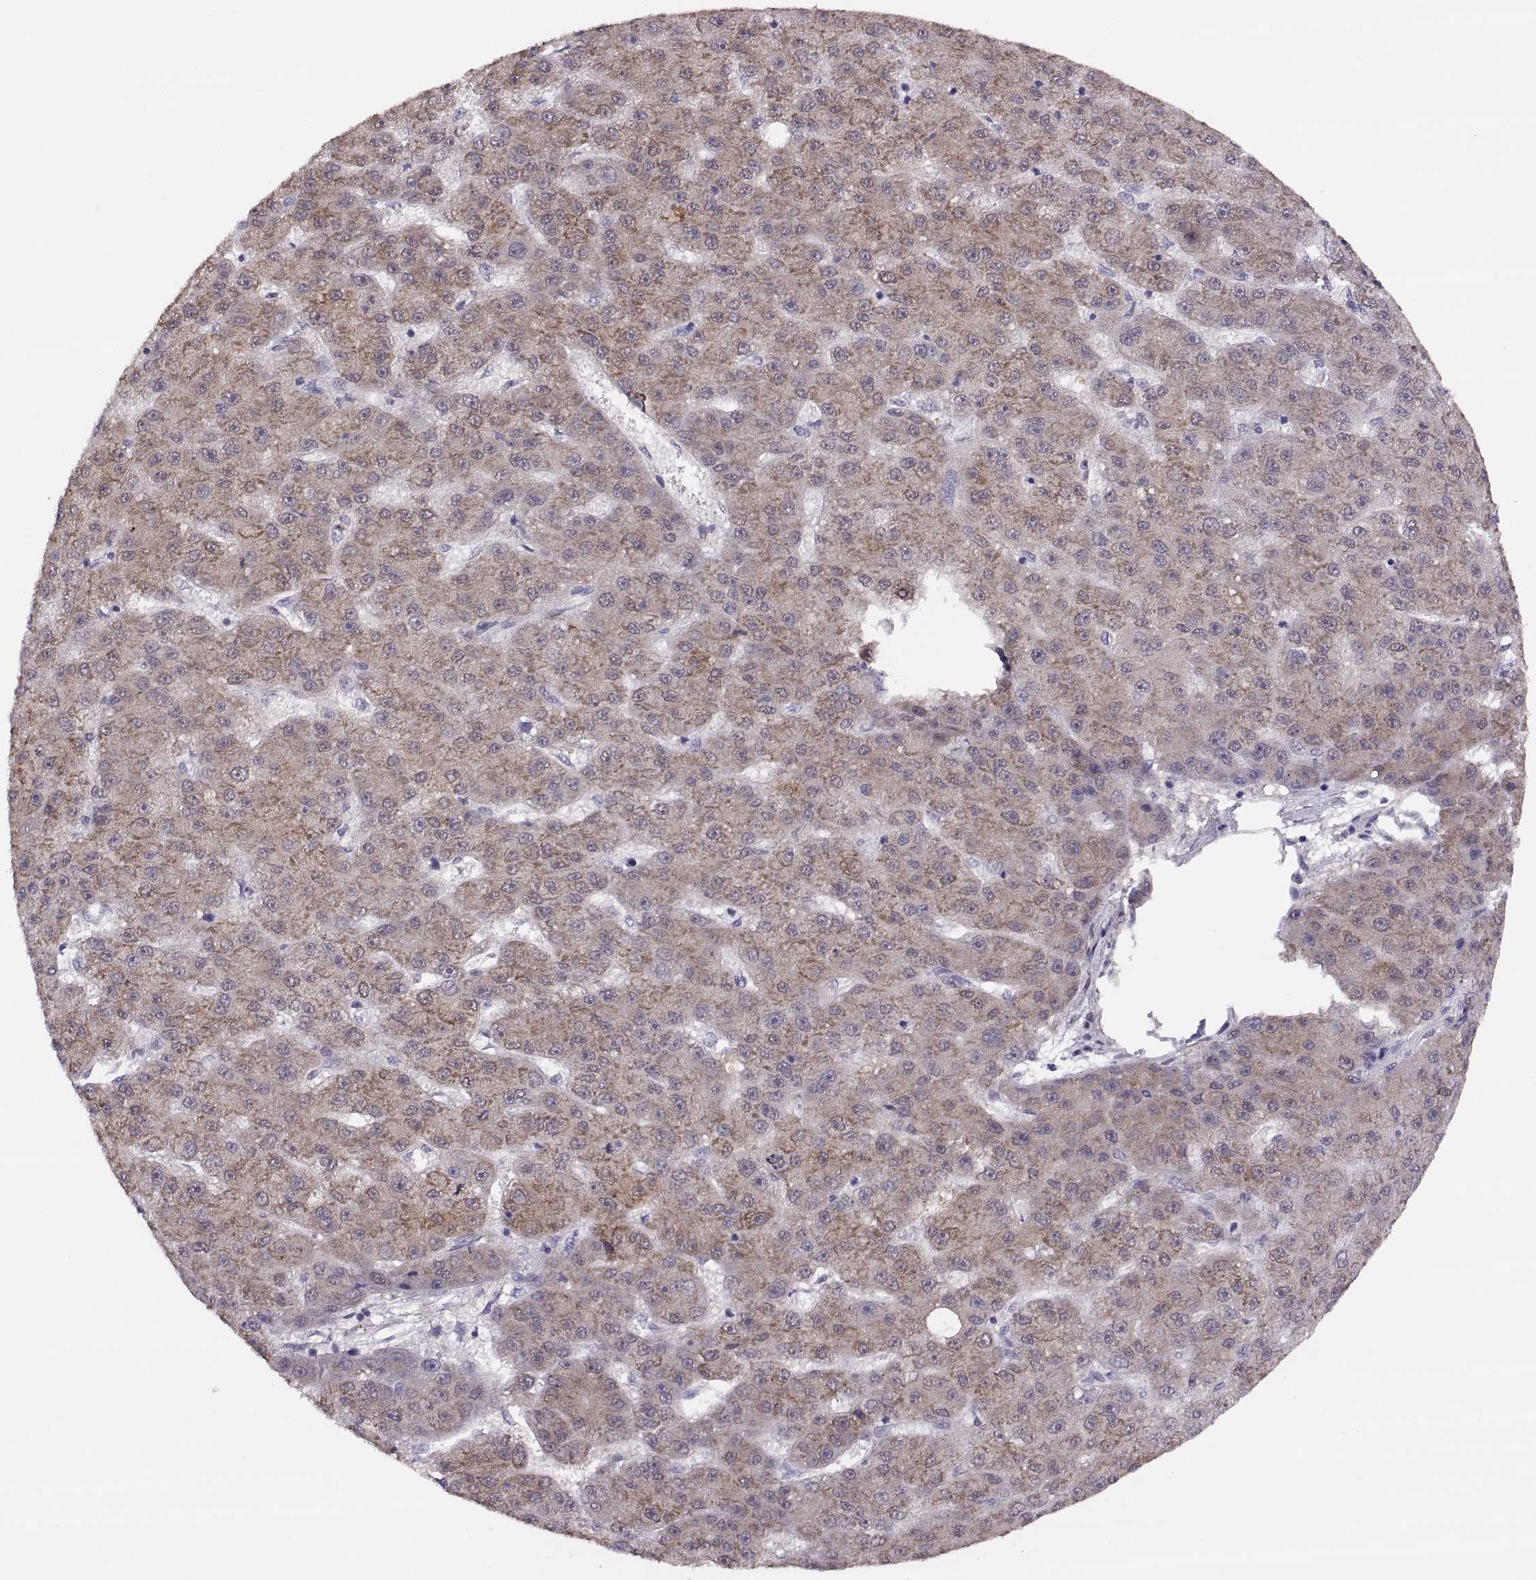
{"staining": {"intensity": "weak", "quantity": ">75%", "location": "cytoplasmic/membranous"}, "tissue": "liver cancer", "cell_type": "Tumor cells", "image_type": "cancer", "snomed": [{"axis": "morphology", "description": "Carcinoma, Hepatocellular, NOS"}, {"axis": "topography", "description": "Liver"}], "caption": "Tumor cells exhibit low levels of weak cytoplasmic/membranous expression in about >75% of cells in human liver hepatocellular carcinoma. The protein of interest is stained brown, and the nuclei are stained in blue (DAB (3,3'-diaminobenzidine) IHC with brightfield microscopy, high magnification).", "gene": "ADH6", "patient": {"sex": "male", "age": 67}}